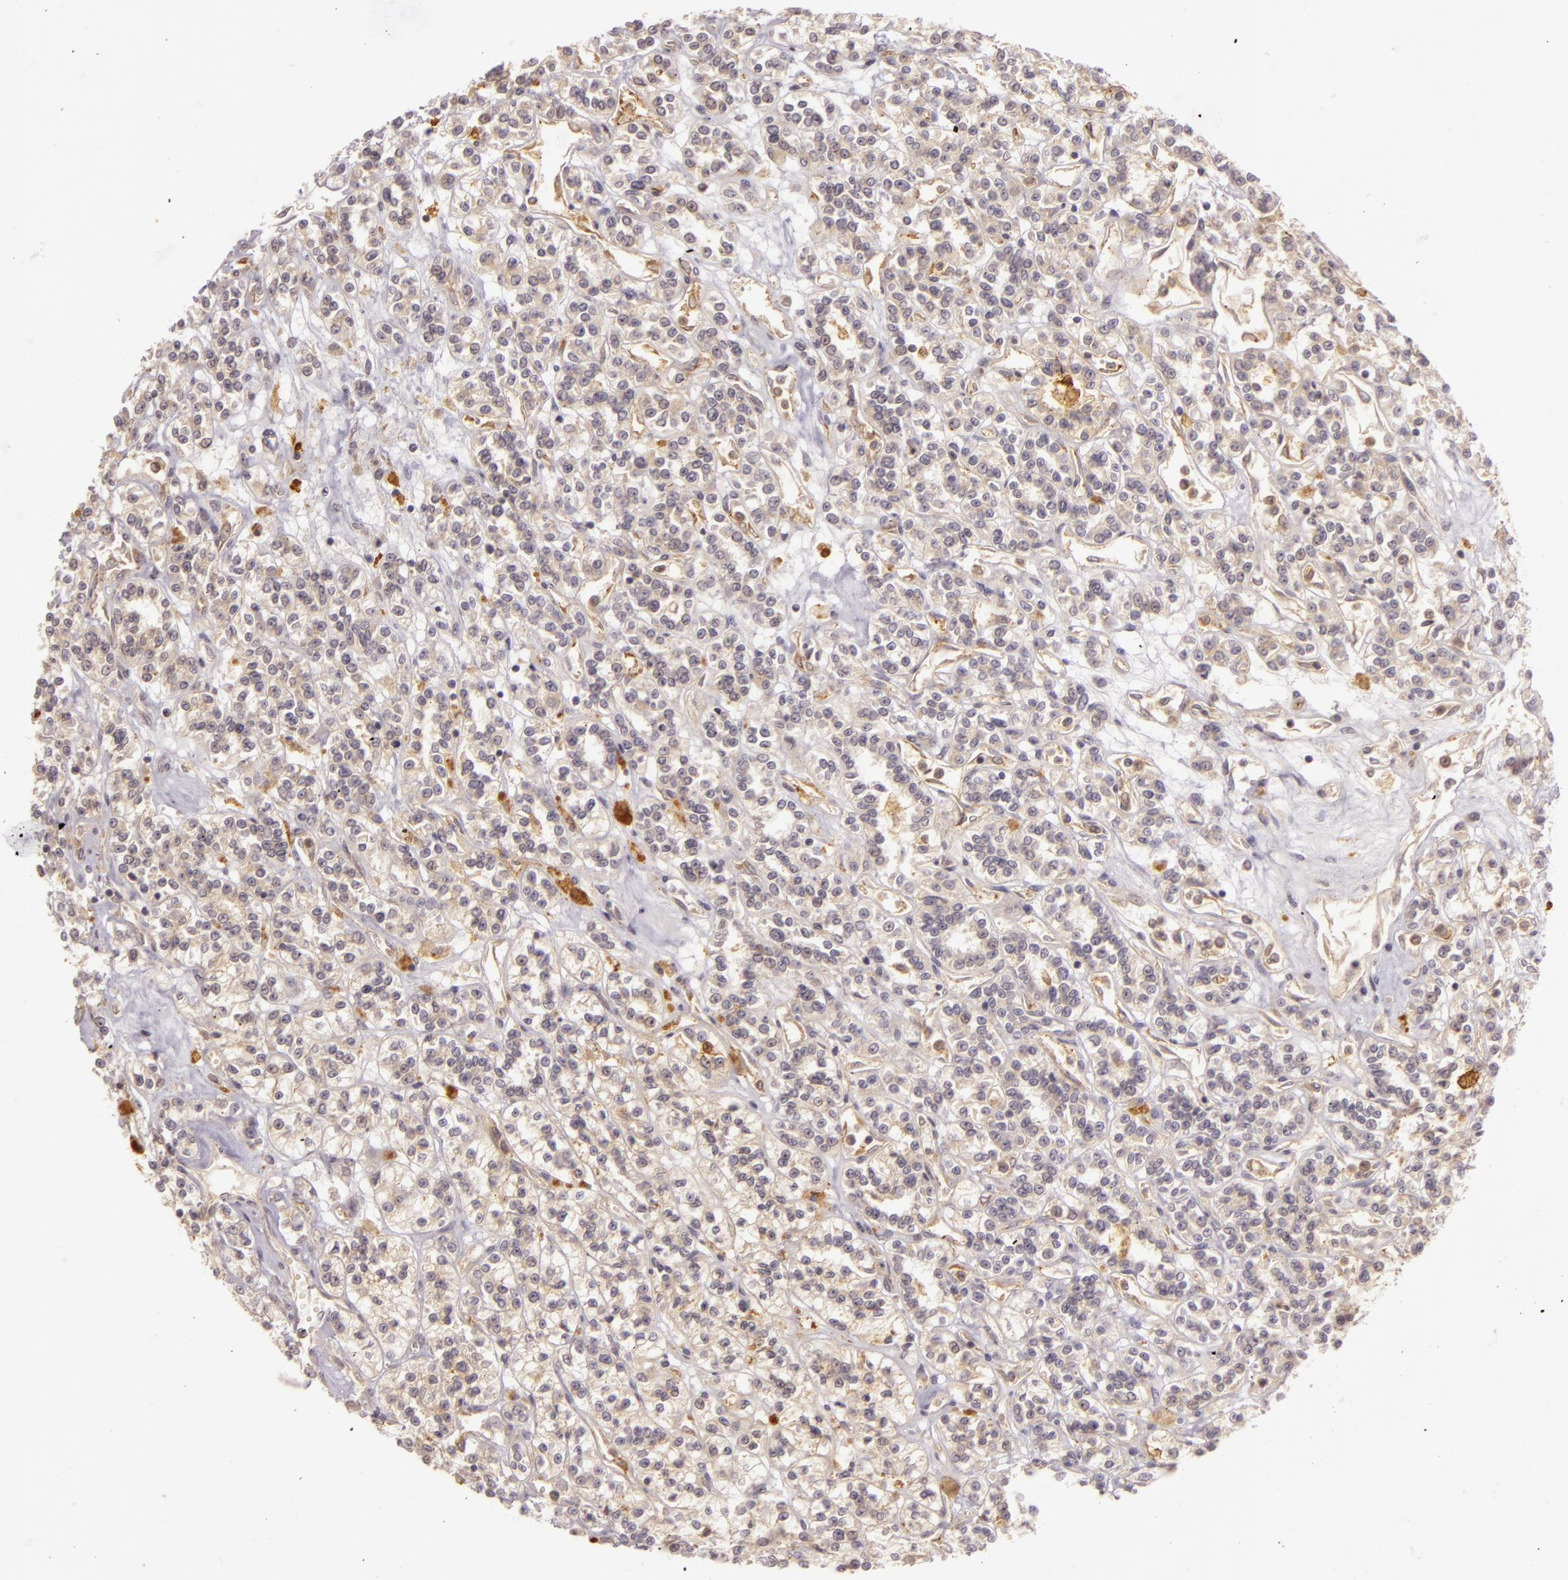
{"staining": {"intensity": "weak", "quantity": "25%-75%", "location": "cytoplasmic/membranous"}, "tissue": "renal cancer", "cell_type": "Tumor cells", "image_type": "cancer", "snomed": [{"axis": "morphology", "description": "Adenocarcinoma, NOS"}, {"axis": "topography", "description": "Kidney"}], "caption": "Protein staining of renal cancer (adenocarcinoma) tissue reveals weak cytoplasmic/membranous expression in approximately 25%-75% of tumor cells. (DAB IHC with brightfield microscopy, high magnification).", "gene": "PPP1R3F", "patient": {"sex": "female", "age": 76}}